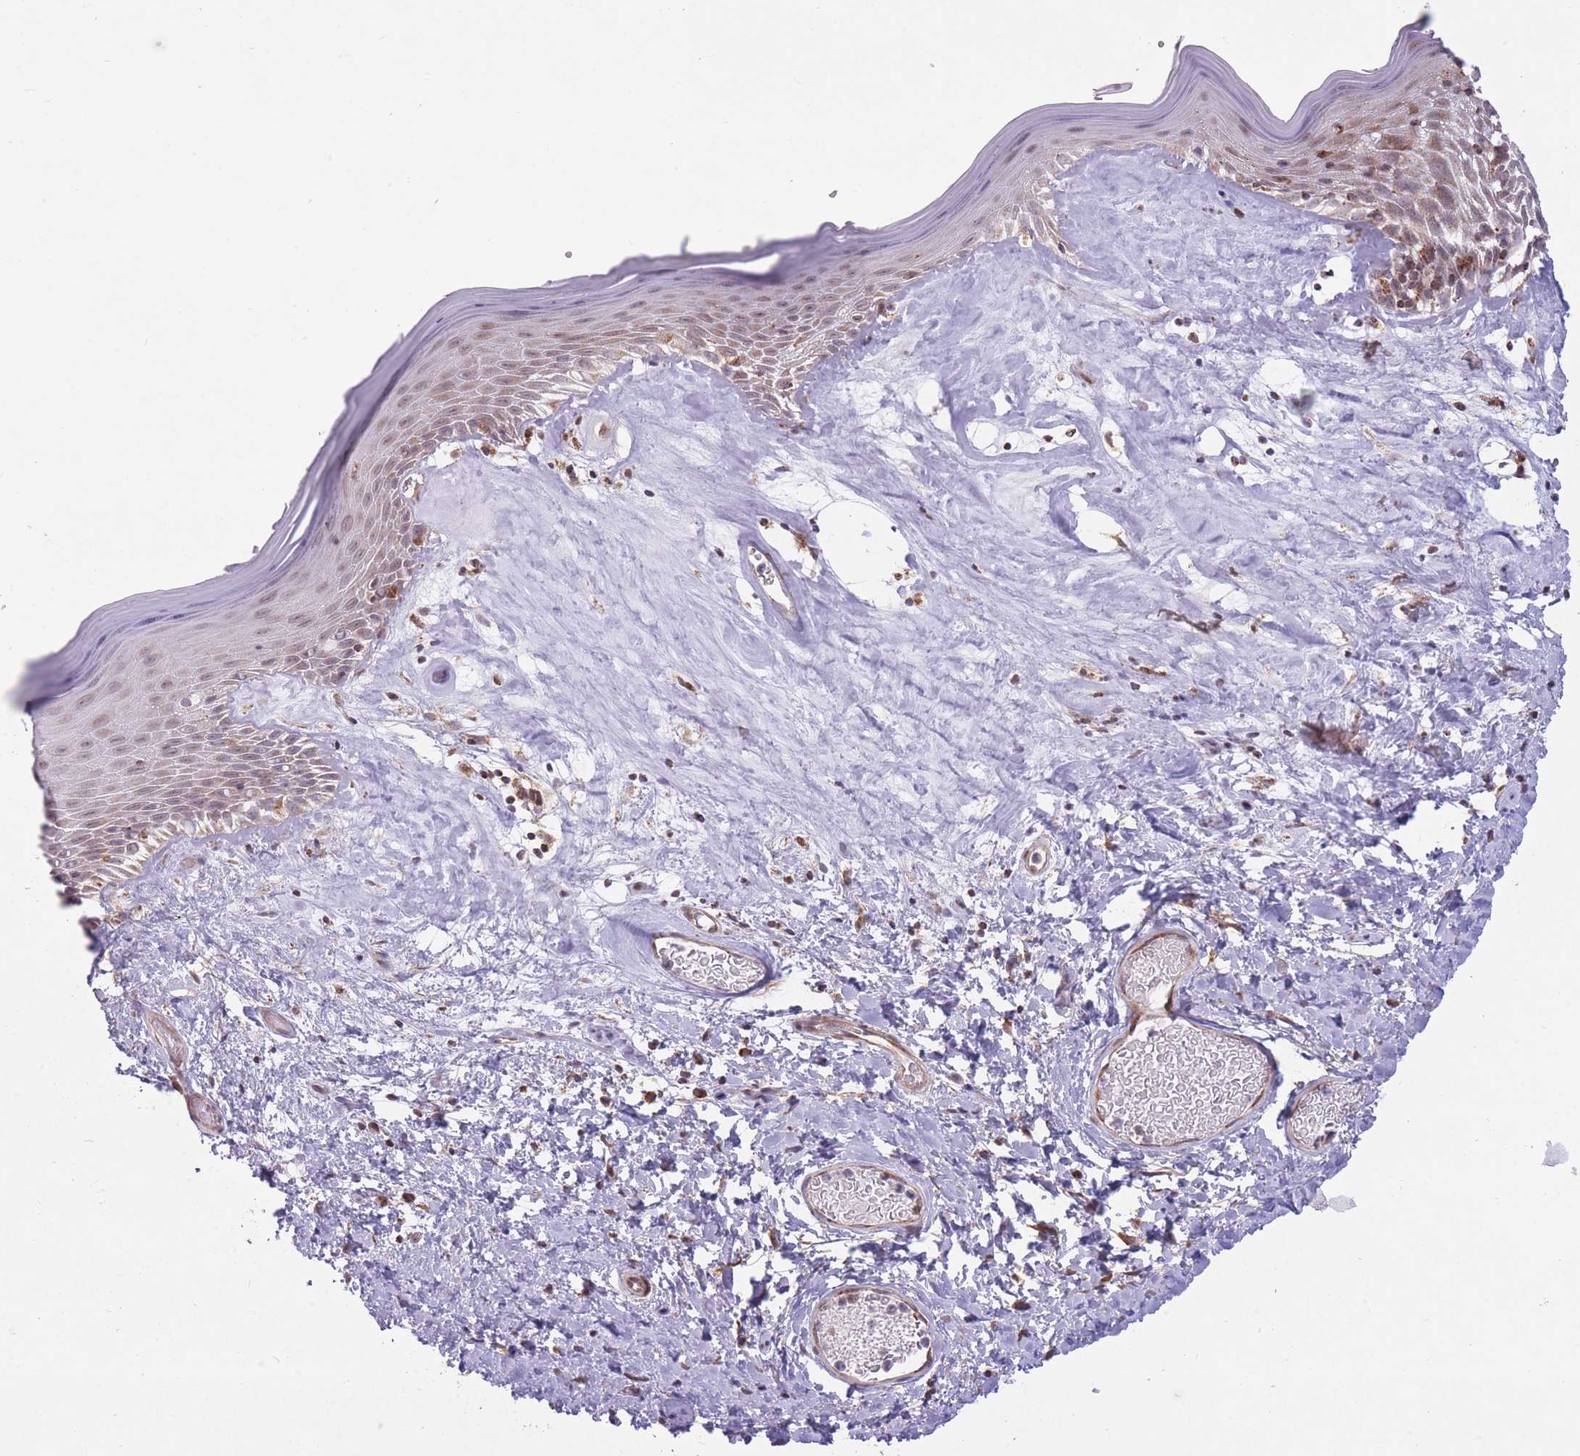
{"staining": {"intensity": "moderate", "quantity": "<25%", "location": "nuclear"}, "tissue": "skin", "cell_type": "Epidermal cells", "image_type": "normal", "snomed": [{"axis": "morphology", "description": "Normal tissue, NOS"}, {"axis": "morphology", "description": "Inflammation, NOS"}, {"axis": "topography", "description": "Vulva"}], "caption": "Immunohistochemistry (IHC) micrograph of normal skin: skin stained using immunohistochemistry (IHC) displays low levels of moderate protein expression localized specifically in the nuclear of epidermal cells, appearing as a nuclear brown color.", "gene": "DPYSL4", "patient": {"sex": "female", "age": 86}}